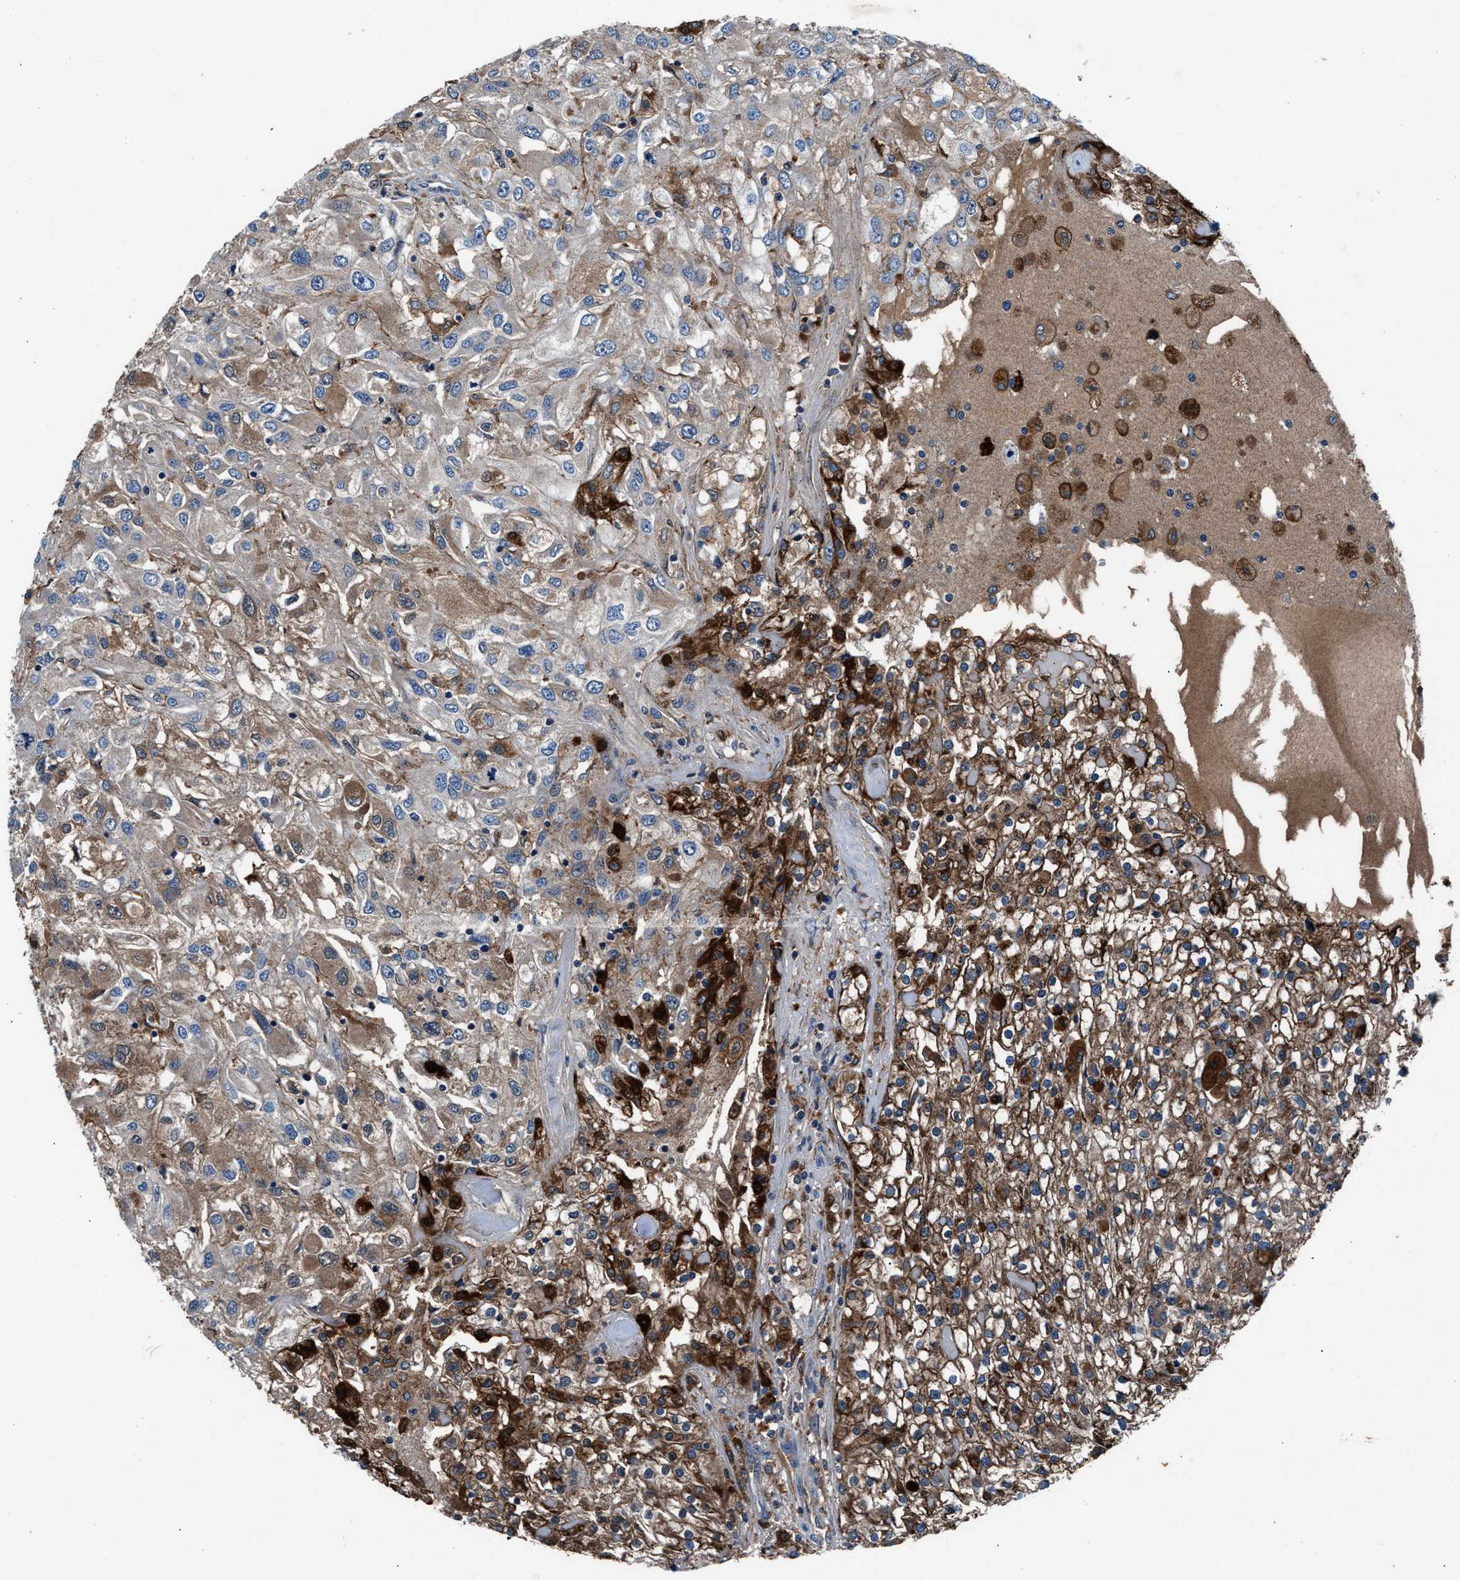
{"staining": {"intensity": "strong", "quantity": "25%-75%", "location": "cytoplasmic/membranous"}, "tissue": "renal cancer", "cell_type": "Tumor cells", "image_type": "cancer", "snomed": [{"axis": "morphology", "description": "Adenocarcinoma, NOS"}, {"axis": "topography", "description": "Kidney"}], "caption": "Adenocarcinoma (renal) stained with a protein marker displays strong staining in tumor cells.", "gene": "FAM221A", "patient": {"sex": "female", "age": 52}}